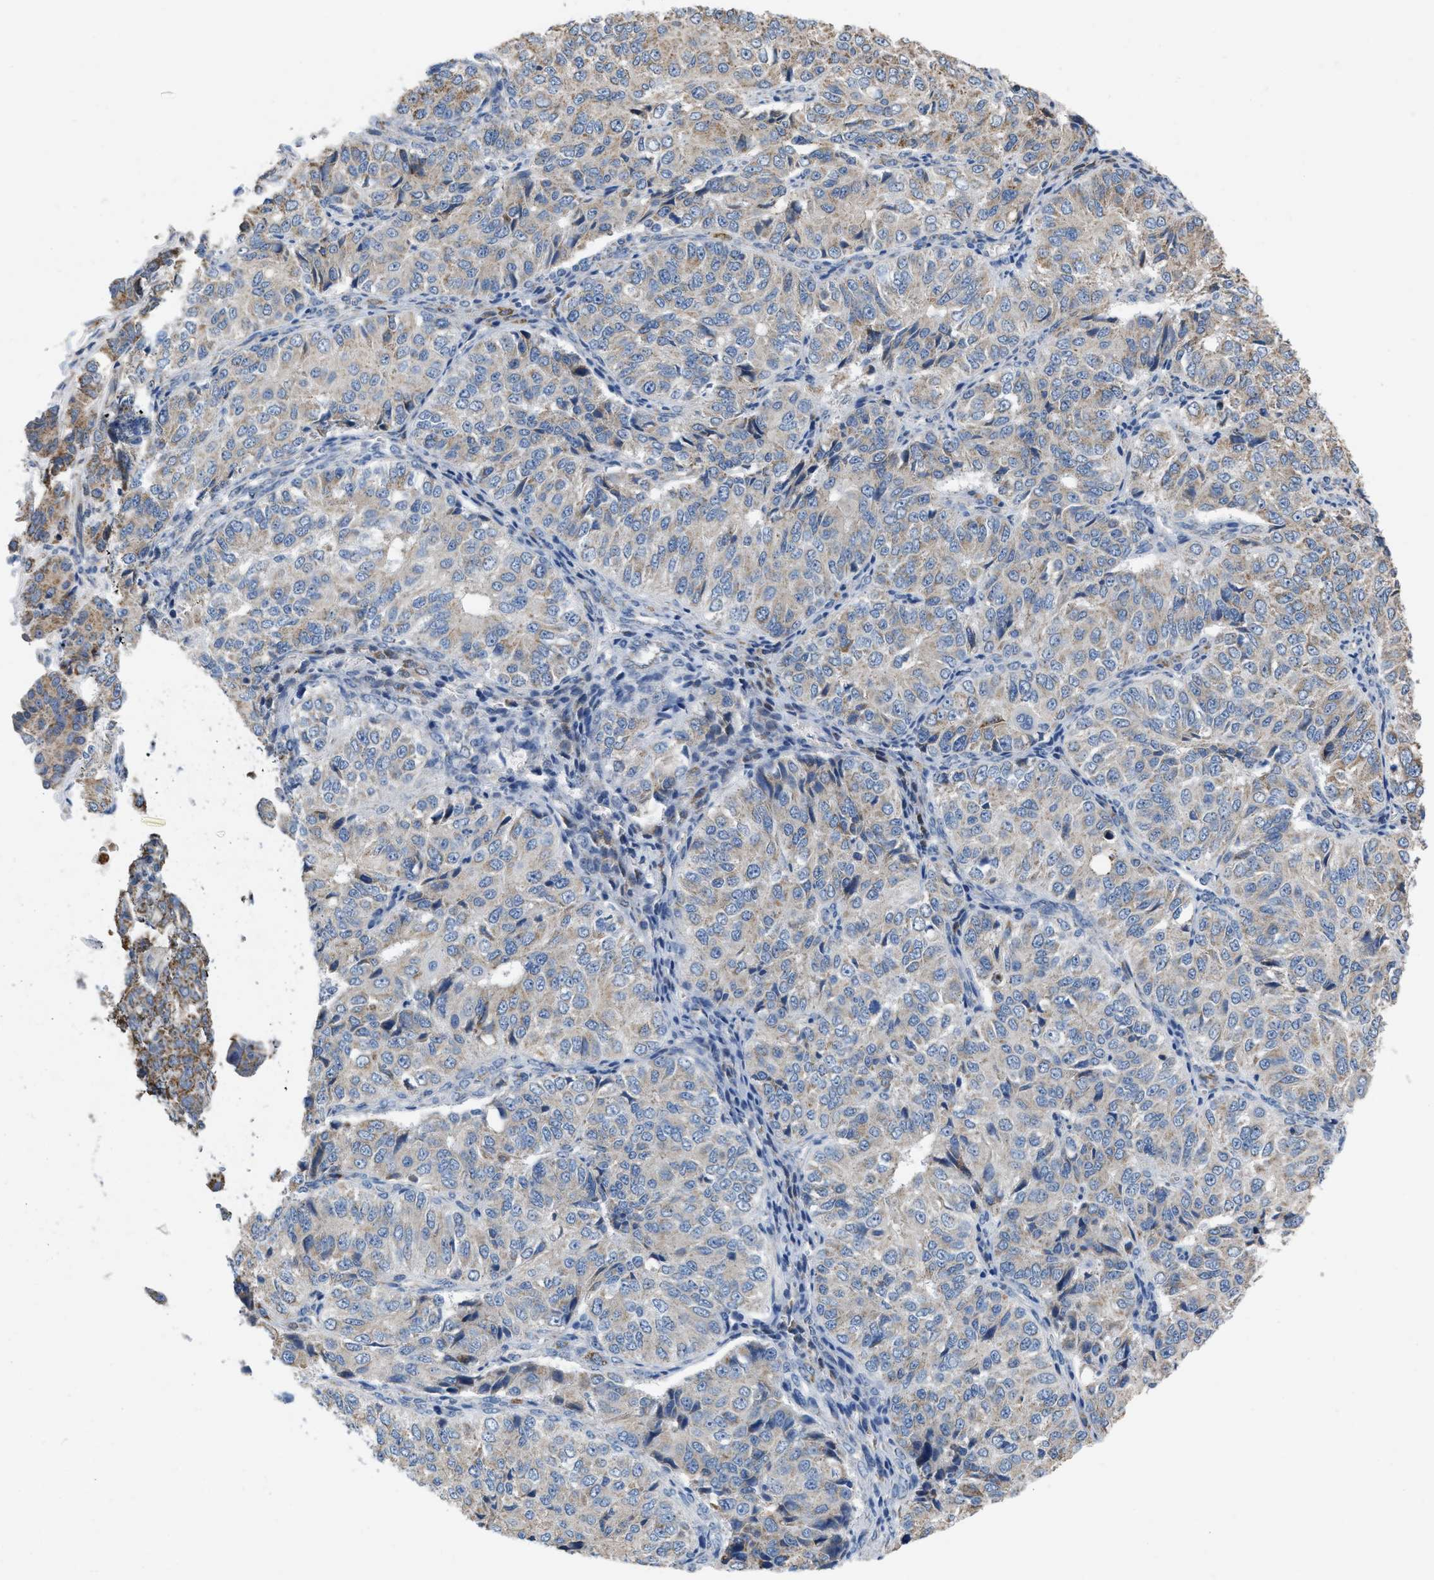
{"staining": {"intensity": "moderate", "quantity": "<25%", "location": "cytoplasmic/membranous"}, "tissue": "ovarian cancer", "cell_type": "Tumor cells", "image_type": "cancer", "snomed": [{"axis": "morphology", "description": "Carcinoma, endometroid"}, {"axis": "topography", "description": "Ovary"}], "caption": "Protein staining demonstrates moderate cytoplasmic/membranous positivity in approximately <25% of tumor cells in ovarian cancer. The staining is performed using DAB (3,3'-diaminobenzidine) brown chromogen to label protein expression. The nuclei are counter-stained blue using hematoxylin.", "gene": "BCL10", "patient": {"sex": "female", "age": 51}}